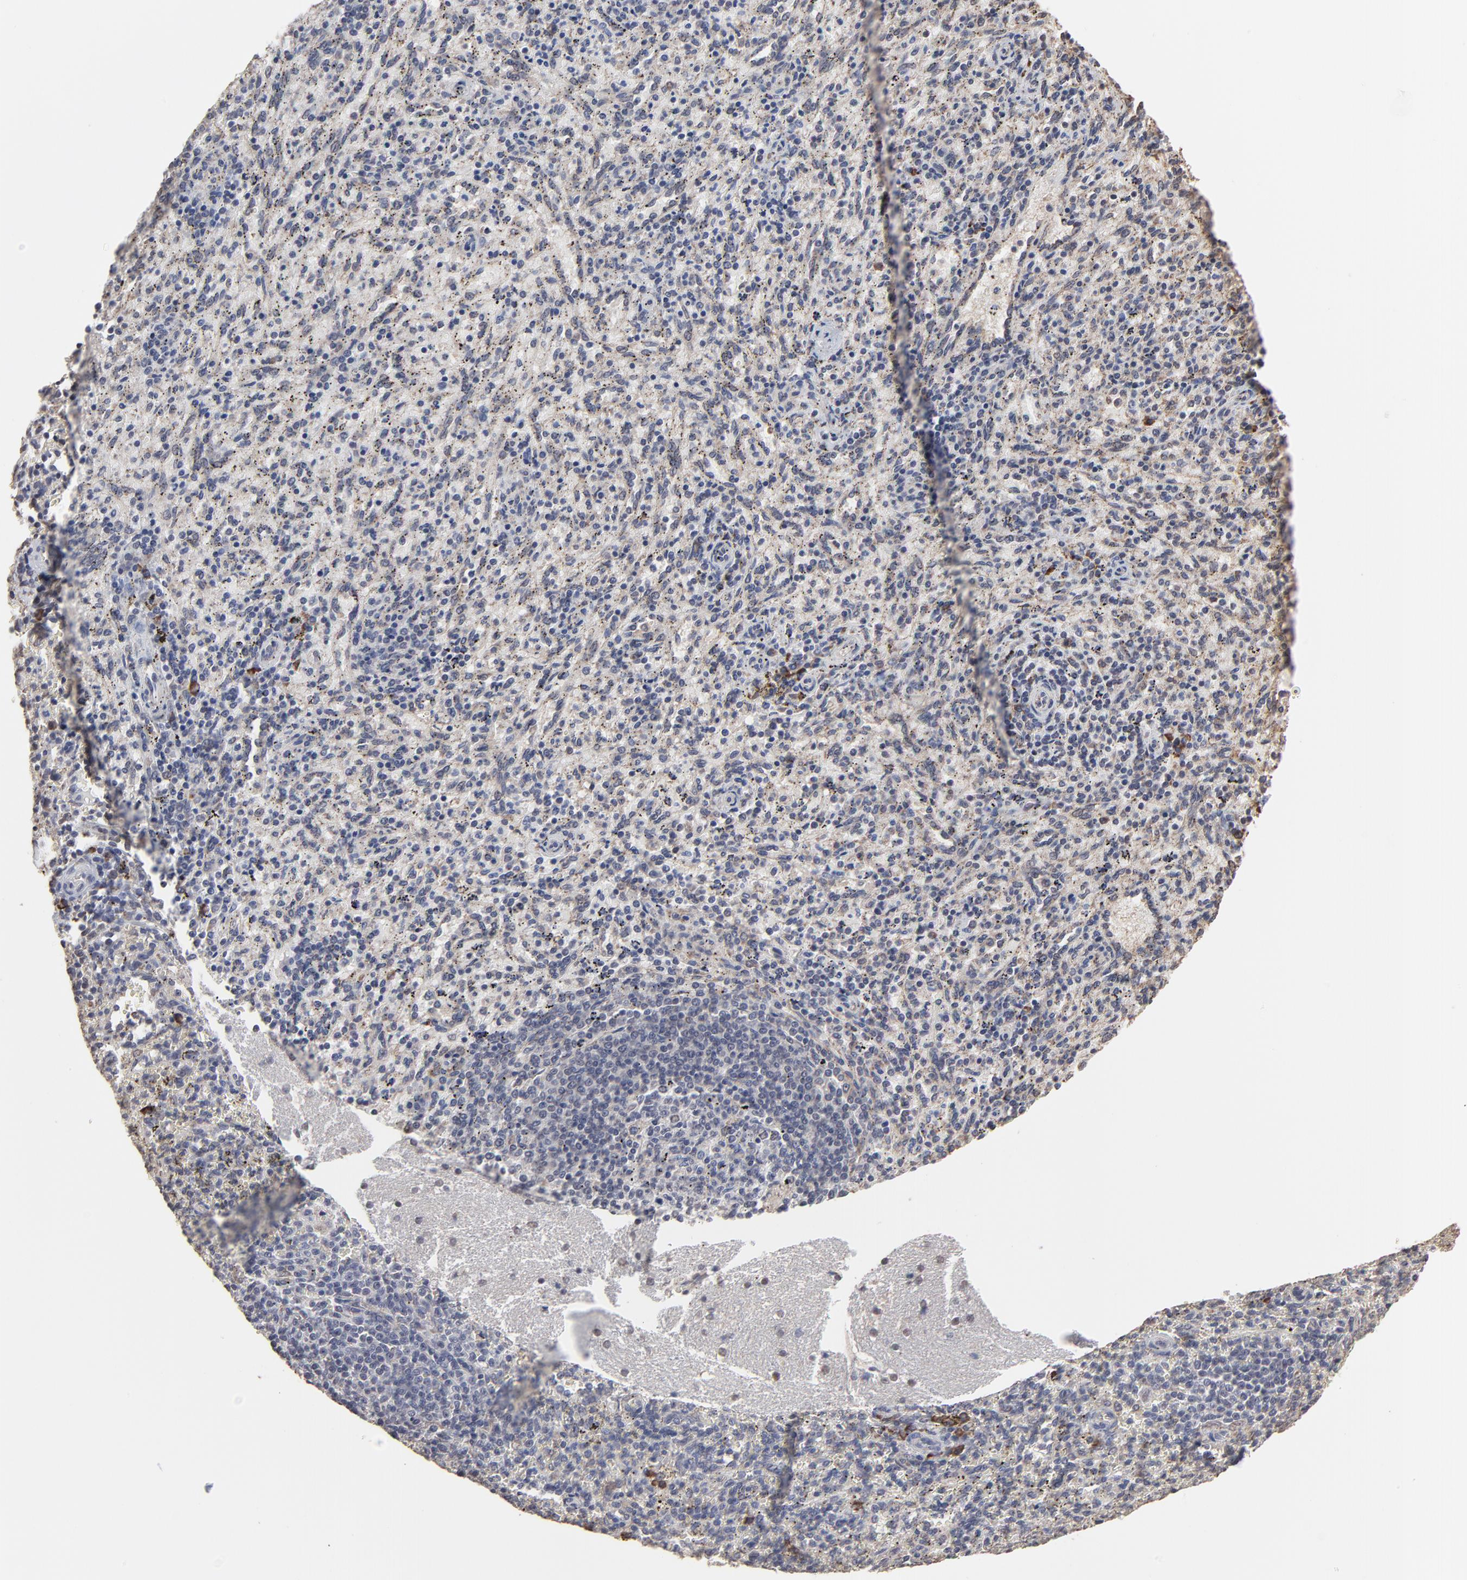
{"staining": {"intensity": "weak", "quantity": "25%-75%", "location": "cytoplasmic/membranous"}, "tissue": "spleen", "cell_type": "Cells in red pulp", "image_type": "normal", "snomed": [{"axis": "morphology", "description": "Normal tissue, NOS"}, {"axis": "topography", "description": "Spleen"}], "caption": "An immunohistochemistry photomicrograph of normal tissue is shown. Protein staining in brown highlights weak cytoplasmic/membranous positivity in spleen within cells in red pulp. (DAB IHC, brown staining for protein, blue staining for nuclei).", "gene": "CHM", "patient": {"sex": "female", "age": 10}}